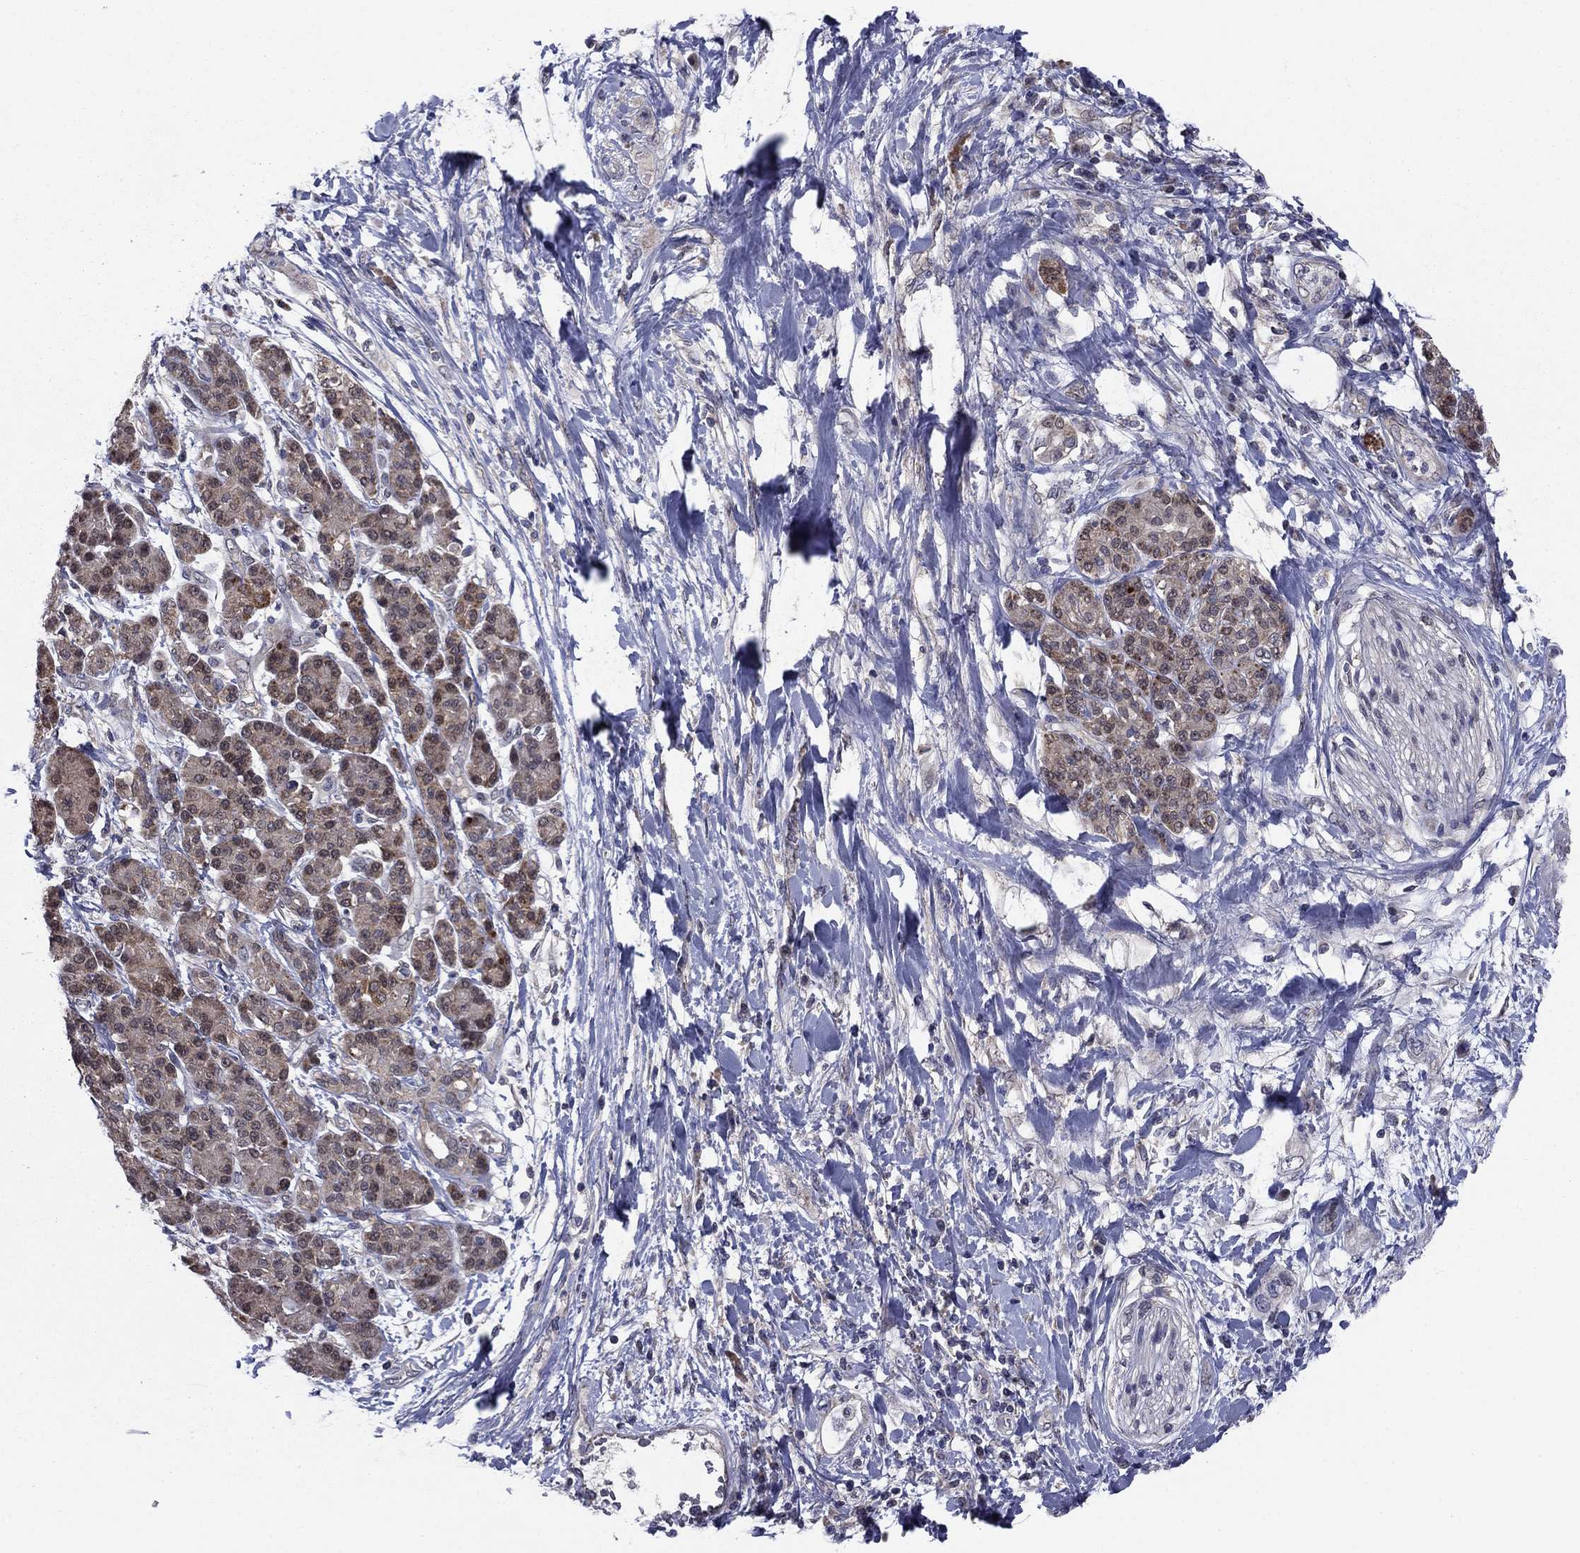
{"staining": {"intensity": "moderate", "quantity": "<25%", "location": "cytoplasmic/membranous"}, "tissue": "pancreatic cancer", "cell_type": "Tumor cells", "image_type": "cancer", "snomed": [{"axis": "morphology", "description": "Adenocarcinoma, NOS"}, {"axis": "topography", "description": "Pancreas"}], "caption": "Brown immunohistochemical staining in adenocarcinoma (pancreatic) reveals moderate cytoplasmic/membranous positivity in approximately <25% of tumor cells.", "gene": "GRHPR", "patient": {"sex": "female", "age": 56}}